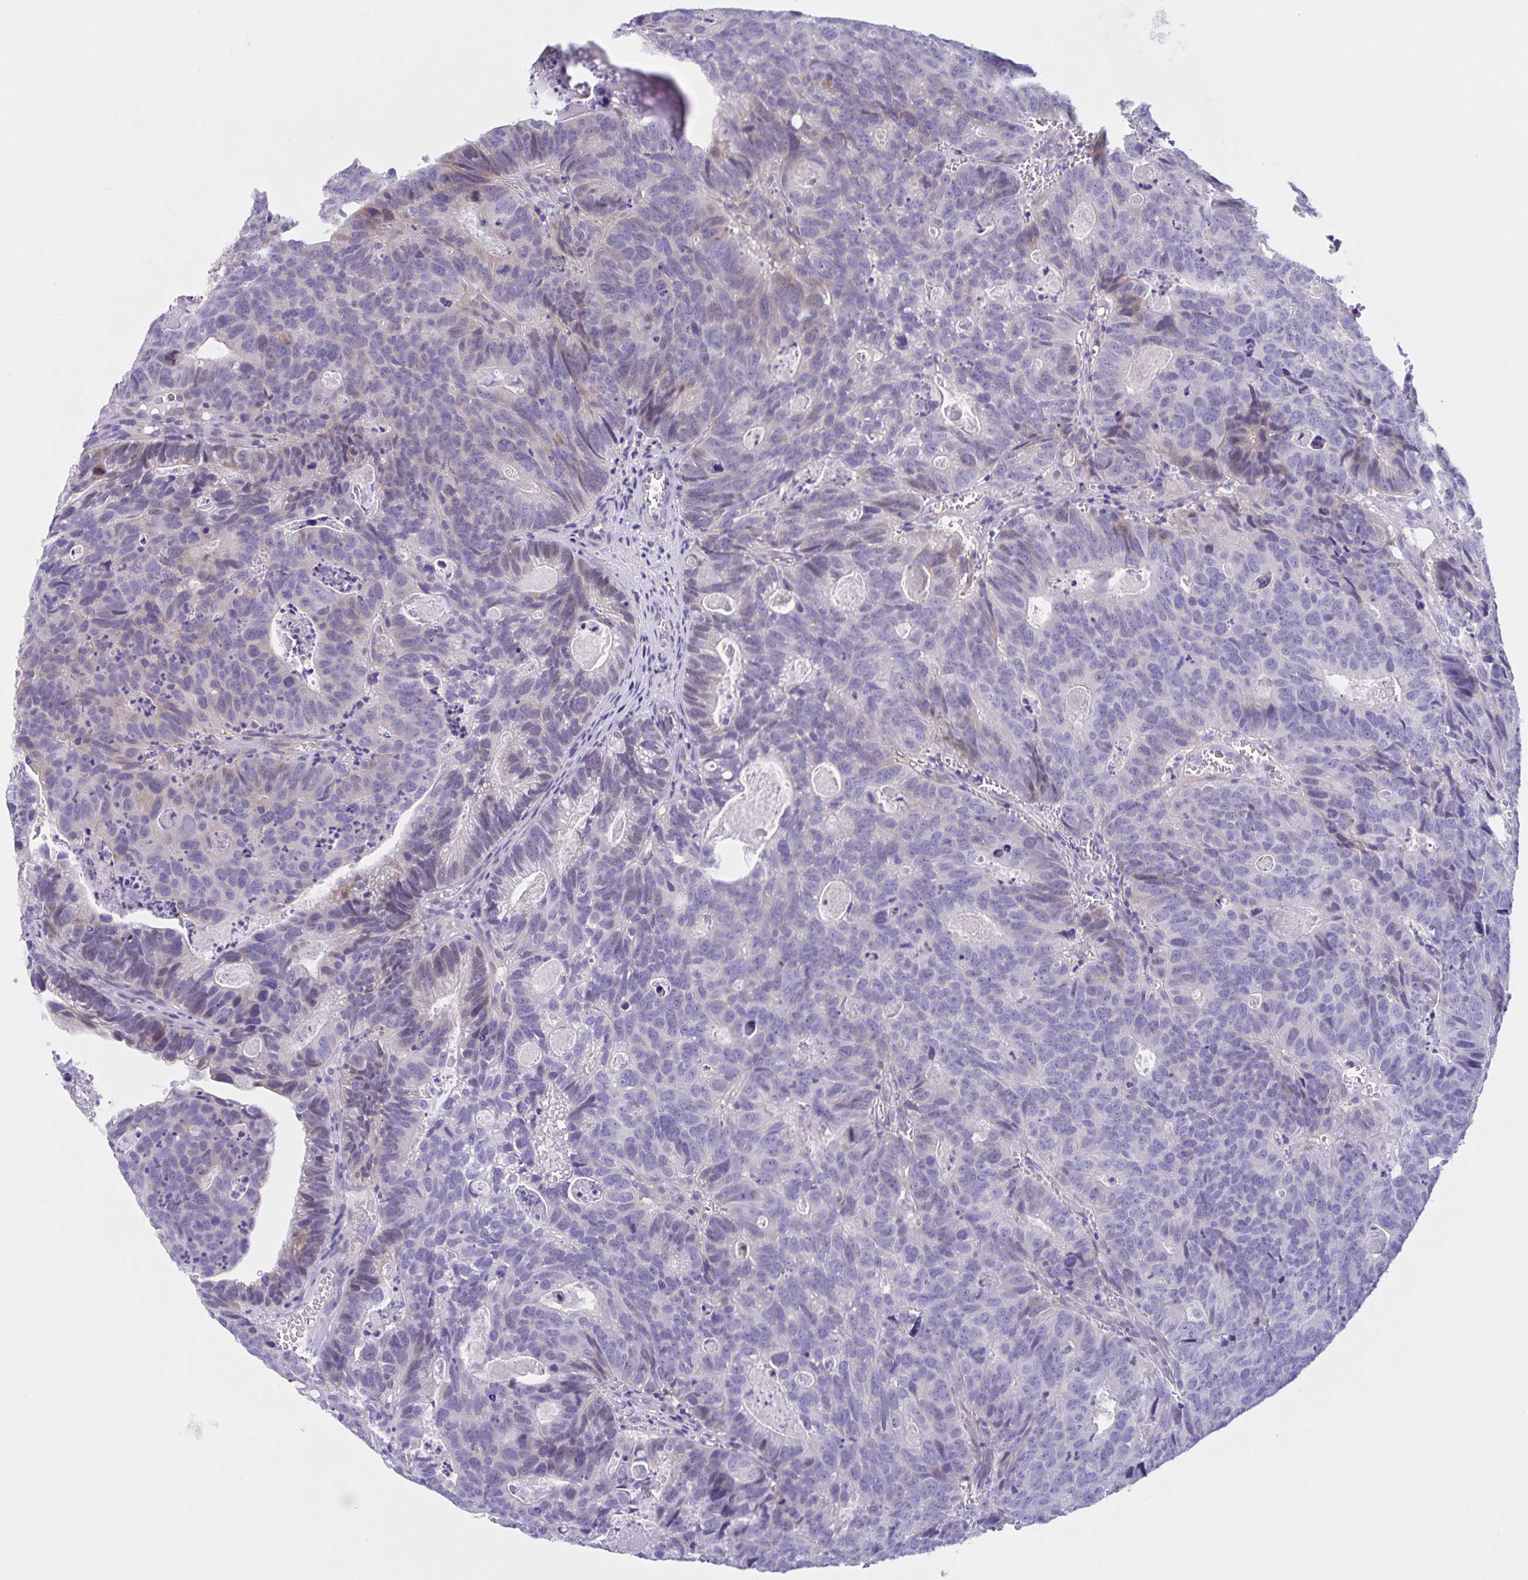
{"staining": {"intensity": "negative", "quantity": "none", "location": "none"}, "tissue": "head and neck cancer", "cell_type": "Tumor cells", "image_type": "cancer", "snomed": [{"axis": "morphology", "description": "Adenocarcinoma, NOS"}, {"axis": "topography", "description": "Head-Neck"}], "caption": "A high-resolution micrograph shows immunohistochemistry (IHC) staining of head and neck adenocarcinoma, which displays no significant staining in tumor cells. (DAB immunohistochemistry (IHC) visualized using brightfield microscopy, high magnification).", "gene": "DMGDH", "patient": {"sex": "male", "age": 62}}